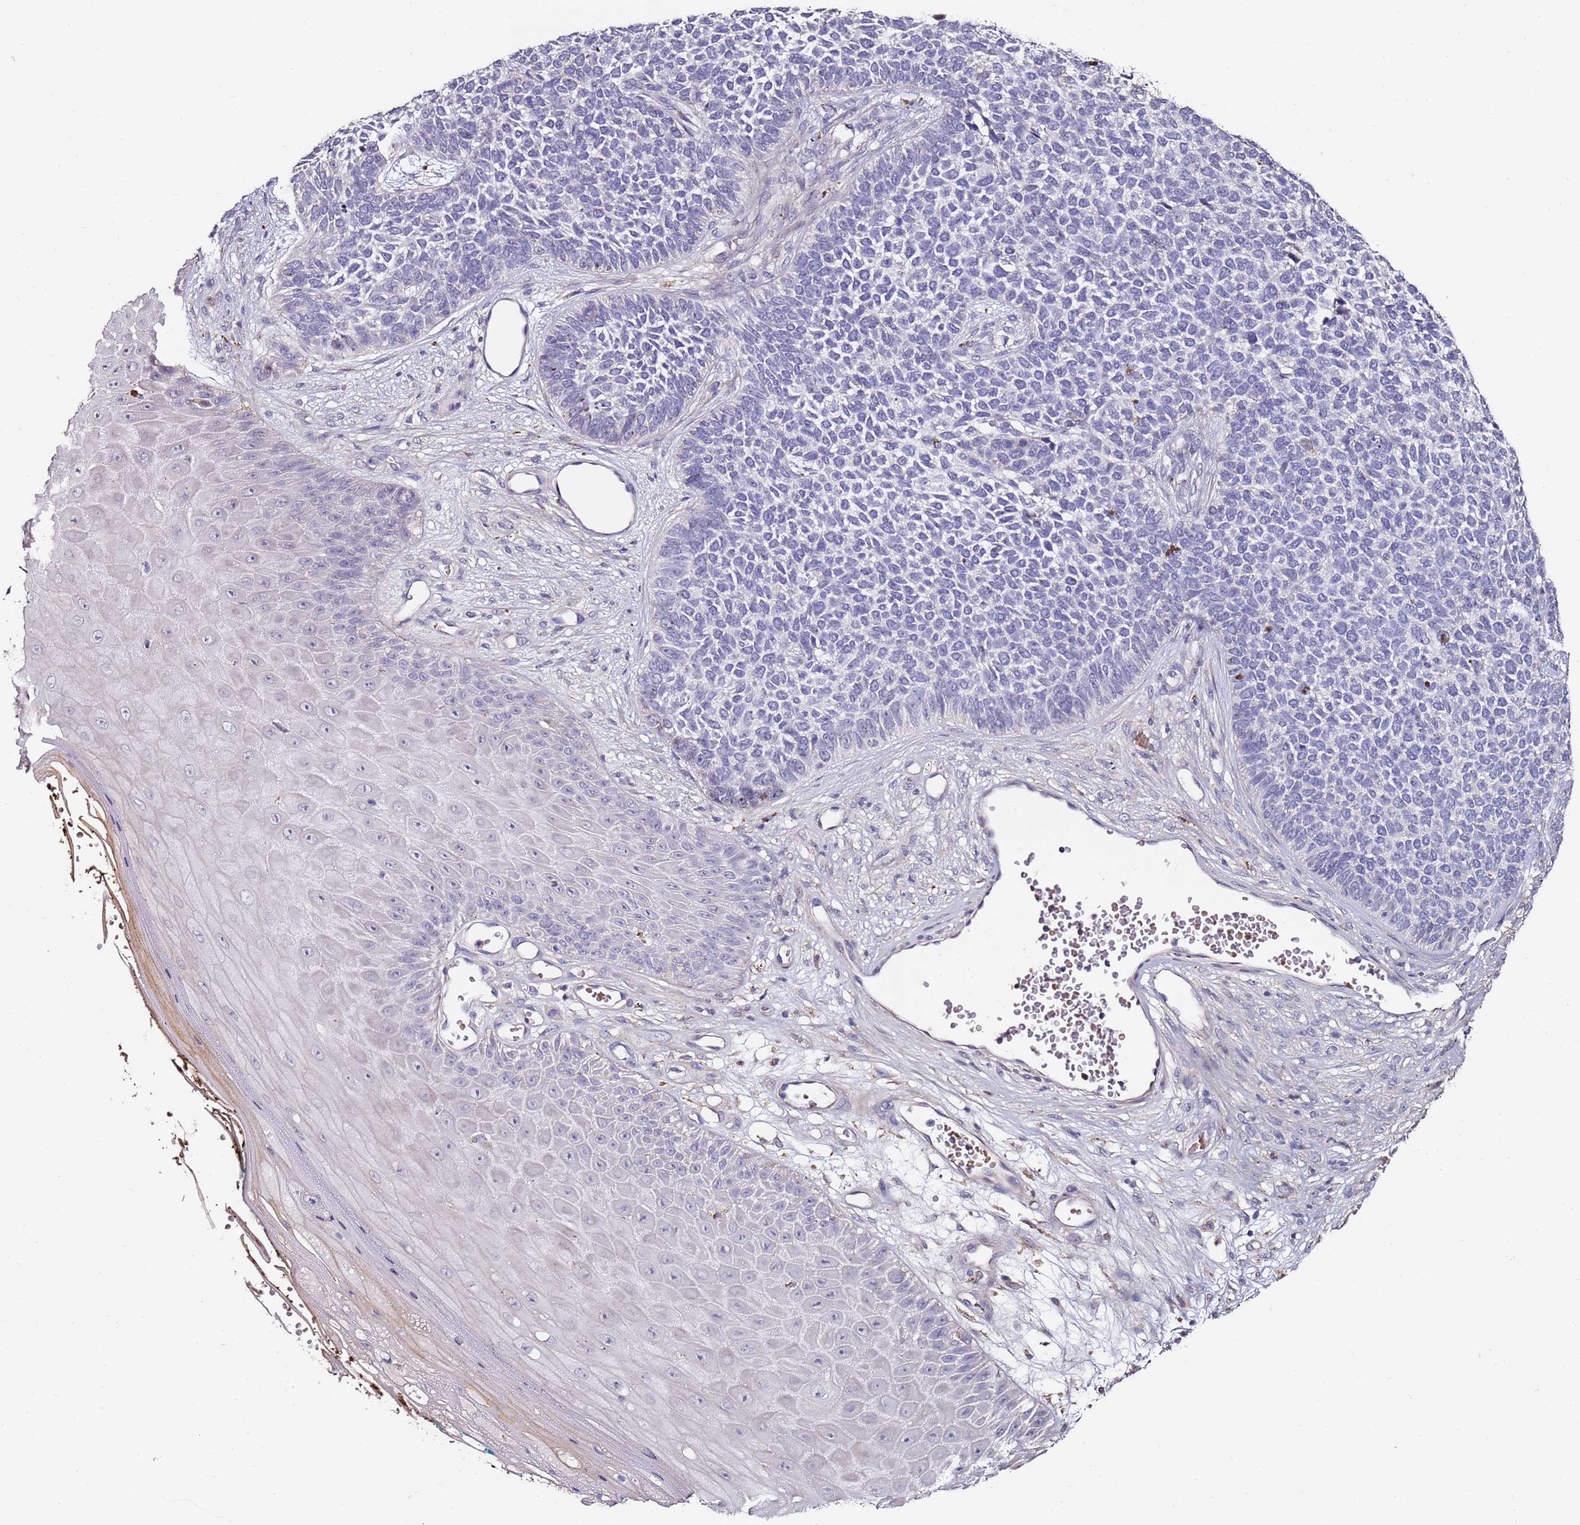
{"staining": {"intensity": "negative", "quantity": "none", "location": "none"}, "tissue": "skin cancer", "cell_type": "Tumor cells", "image_type": "cancer", "snomed": [{"axis": "morphology", "description": "Basal cell carcinoma"}, {"axis": "topography", "description": "Skin"}], "caption": "Immunohistochemical staining of skin cancer (basal cell carcinoma) reveals no significant expression in tumor cells.", "gene": "C3orf80", "patient": {"sex": "female", "age": 84}}